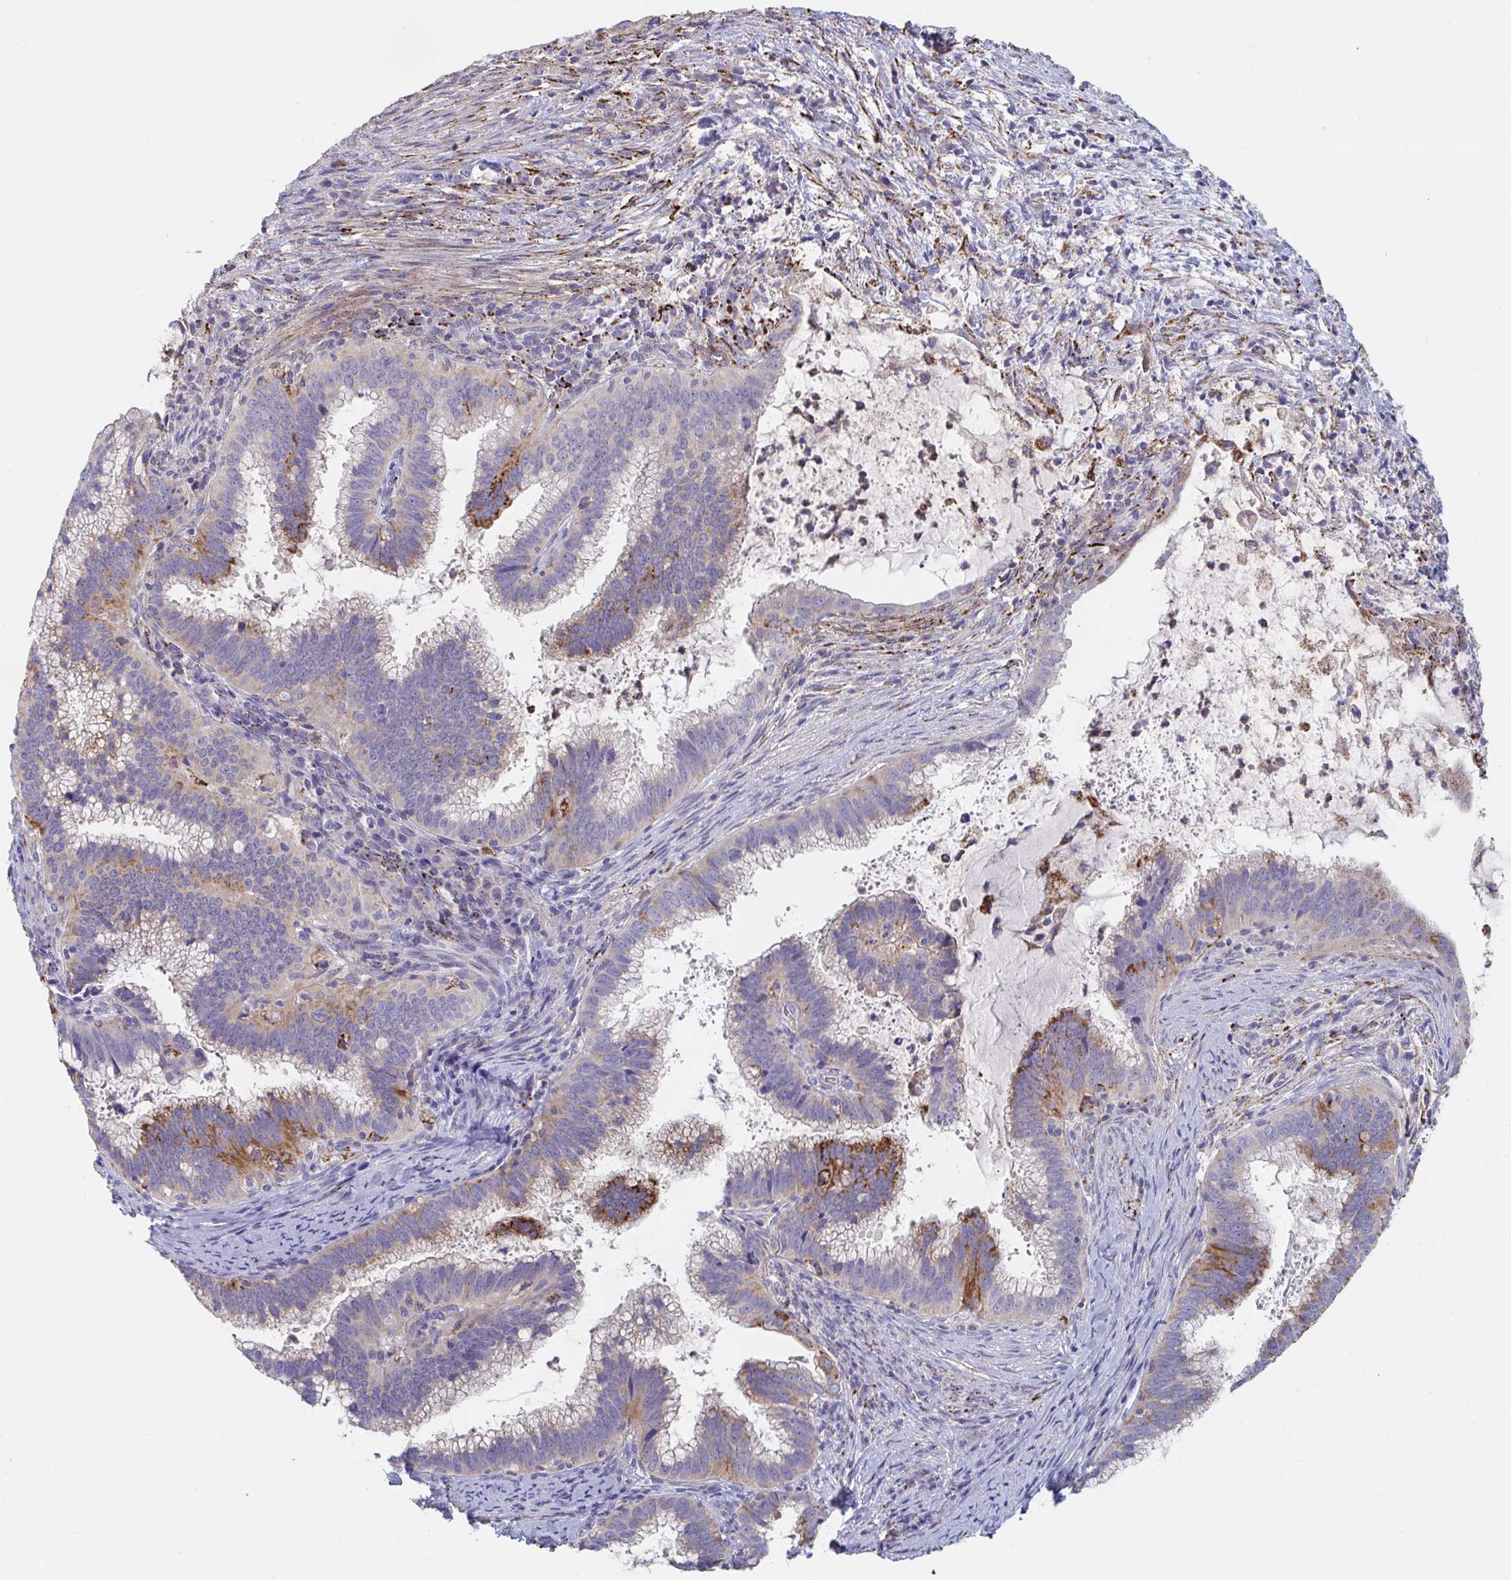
{"staining": {"intensity": "strong", "quantity": "<25%", "location": "cytoplasmic/membranous"}, "tissue": "cervical cancer", "cell_type": "Tumor cells", "image_type": "cancer", "snomed": [{"axis": "morphology", "description": "Adenocarcinoma, NOS"}, {"axis": "topography", "description": "Cervix"}], "caption": "A brown stain labels strong cytoplasmic/membranous positivity of a protein in cervical cancer (adenocarcinoma) tumor cells.", "gene": "FAM156B", "patient": {"sex": "female", "age": 56}}